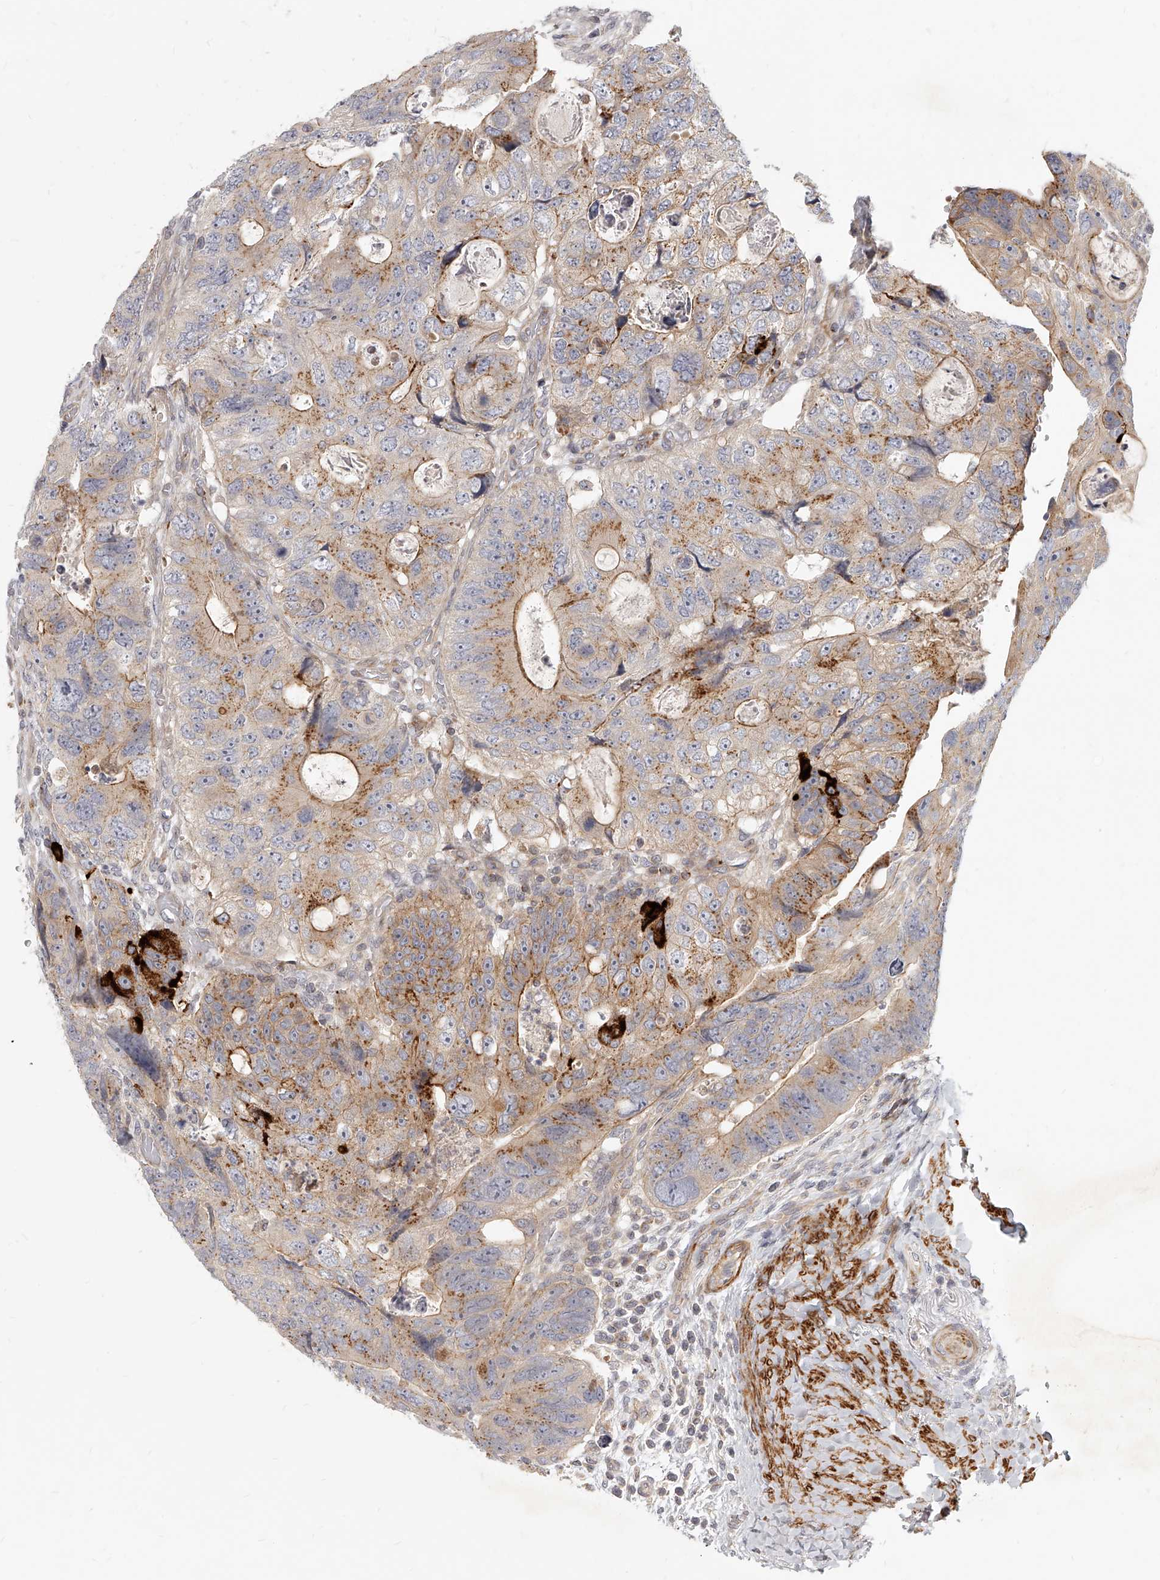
{"staining": {"intensity": "moderate", "quantity": ">75%", "location": "cytoplasmic/membranous"}, "tissue": "colorectal cancer", "cell_type": "Tumor cells", "image_type": "cancer", "snomed": [{"axis": "morphology", "description": "Adenocarcinoma, NOS"}, {"axis": "topography", "description": "Rectum"}], "caption": "A histopathology image of human adenocarcinoma (colorectal) stained for a protein displays moderate cytoplasmic/membranous brown staining in tumor cells.", "gene": "SLC37A1", "patient": {"sex": "male", "age": 59}}